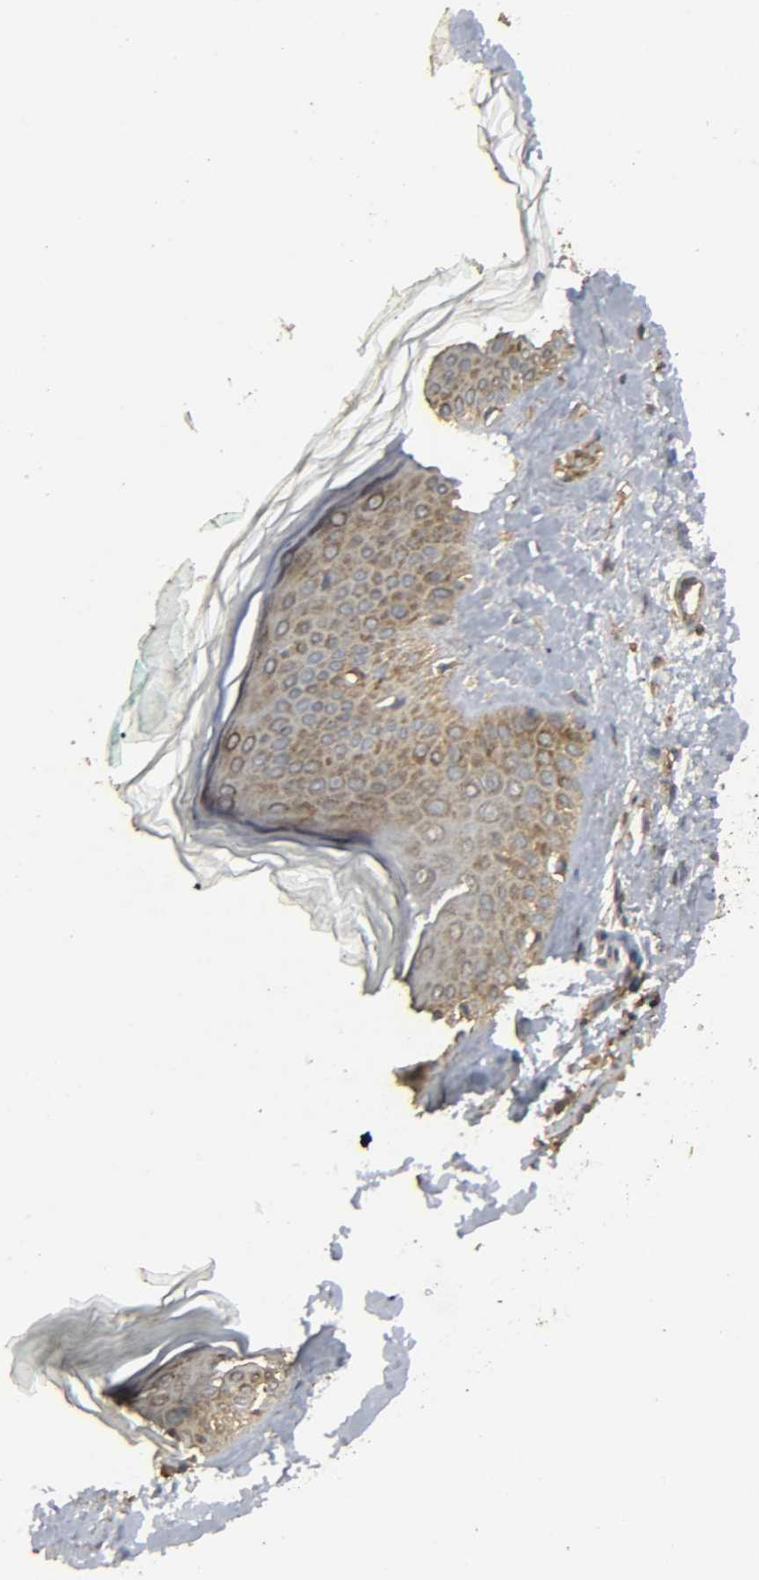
{"staining": {"intensity": "moderate", "quantity": ">75%", "location": "cytoplasmic/membranous"}, "tissue": "skin", "cell_type": "Fibroblasts", "image_type": "normal", "snomed": [{"axis": "morphology", "description": "Normal tissue, NOS"}, {"axis": "topography", "description": "Skin"}], "caption": "Immunohistochemical staining of benign human skin demonstrates moderate cytoplasmic/membranous protein positivity in about >75% of fibroblasts.", "gene": "DDX6", "patient": {"sex": "male", "age": 71}}